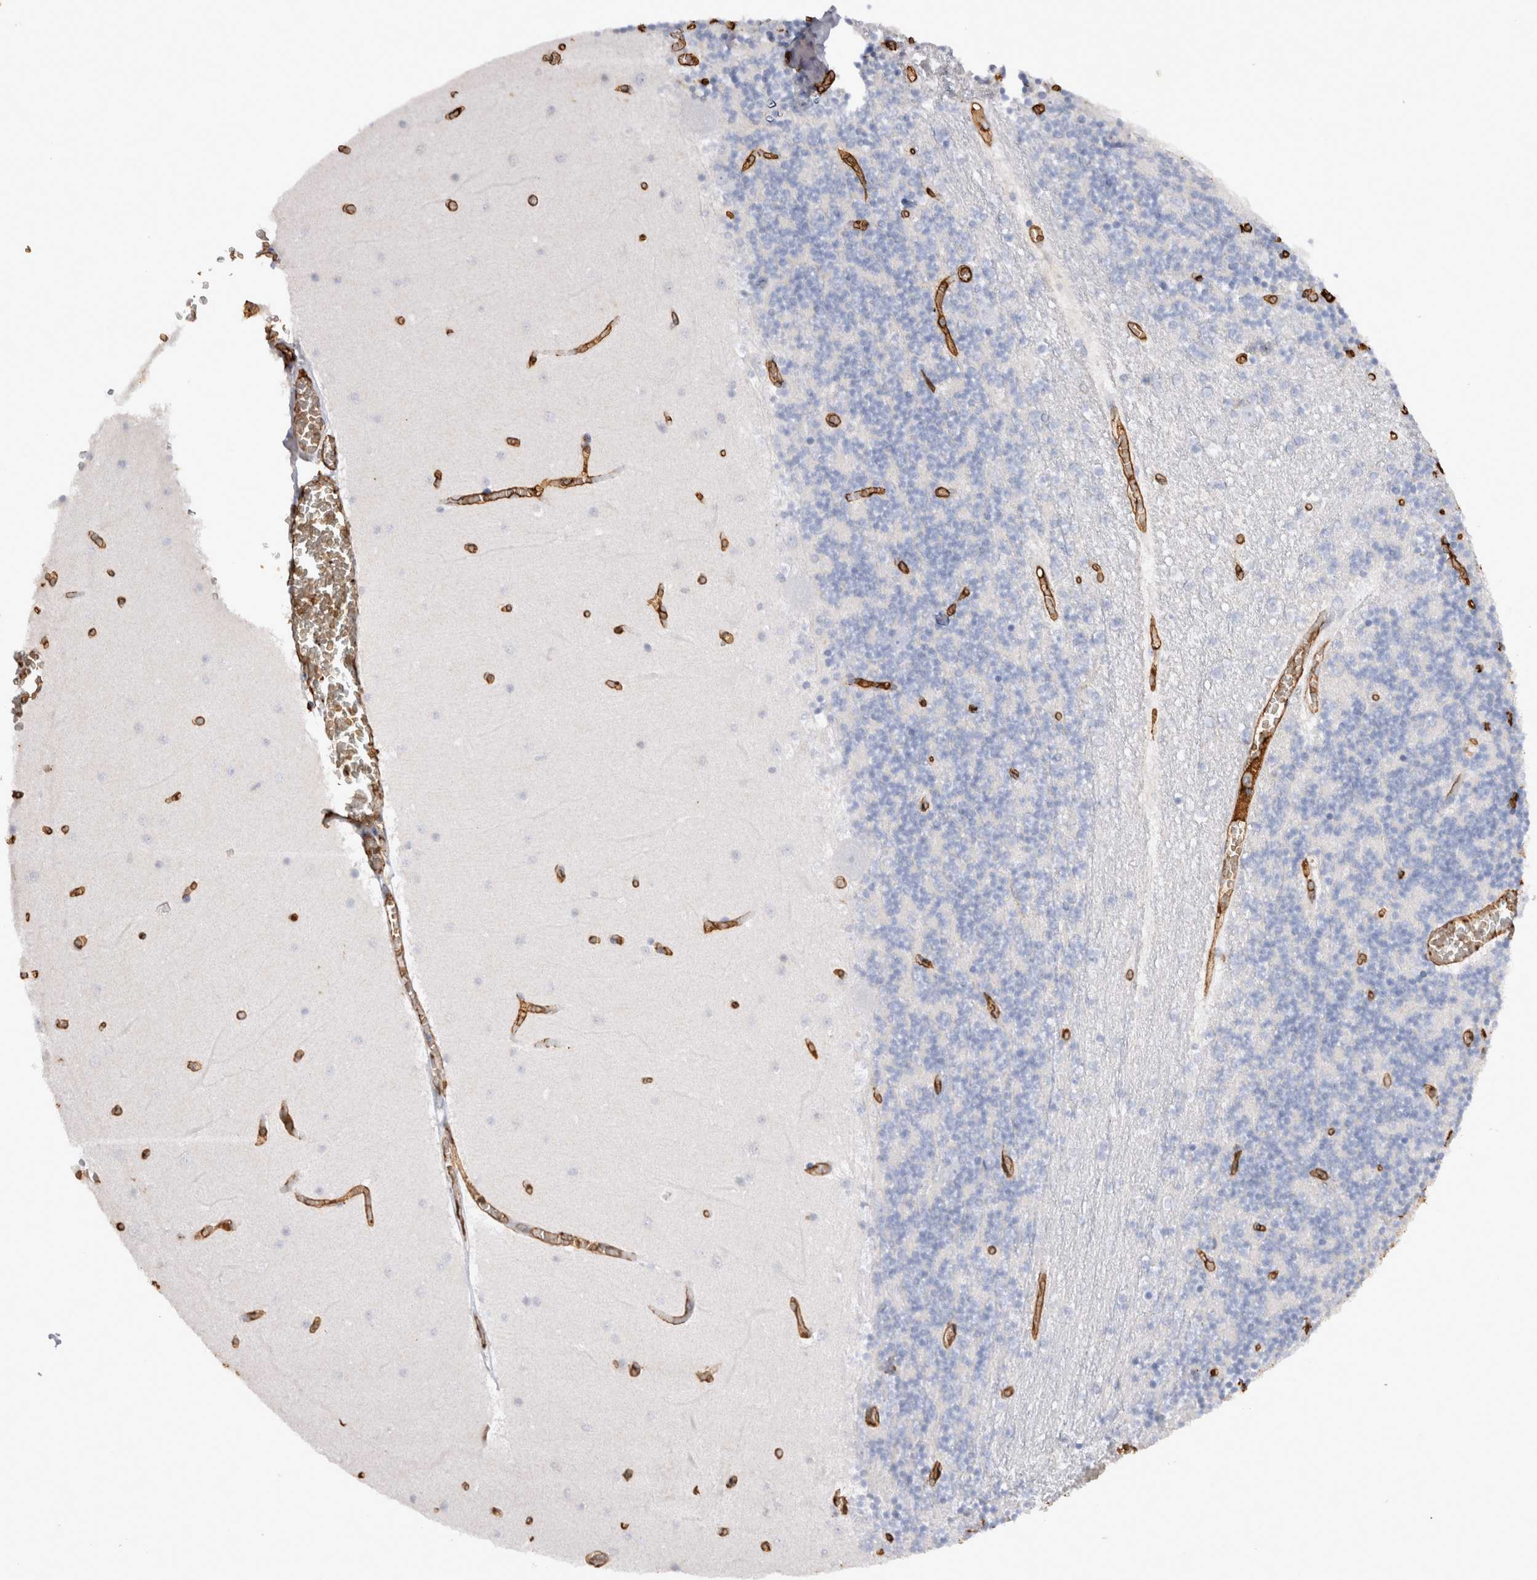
{"staining": {"intensity": "negative", "quantity": "none", "location": "none"}, "tissue": "cerebellum", "cell_type": "Cells in granular layer", "image_type": "normal", "snomed": [{"axis": "morphology", "description": "Normal tissue, NOS"}, {"axis": "topography", "description": "Cerebellum"}], "caption": "IHC of unremarkable human cerebellum displays no positivity in cells in granular layer. (Stains: DAB (3,3'-diaminobenzidine) immunohistochemistry (IHC) with hematoxylin counter stain, Microscopy: brightfield microscopy at high magnification).", "gene": "IL17RC", "patient": {"sex": "female", "age": 28}}